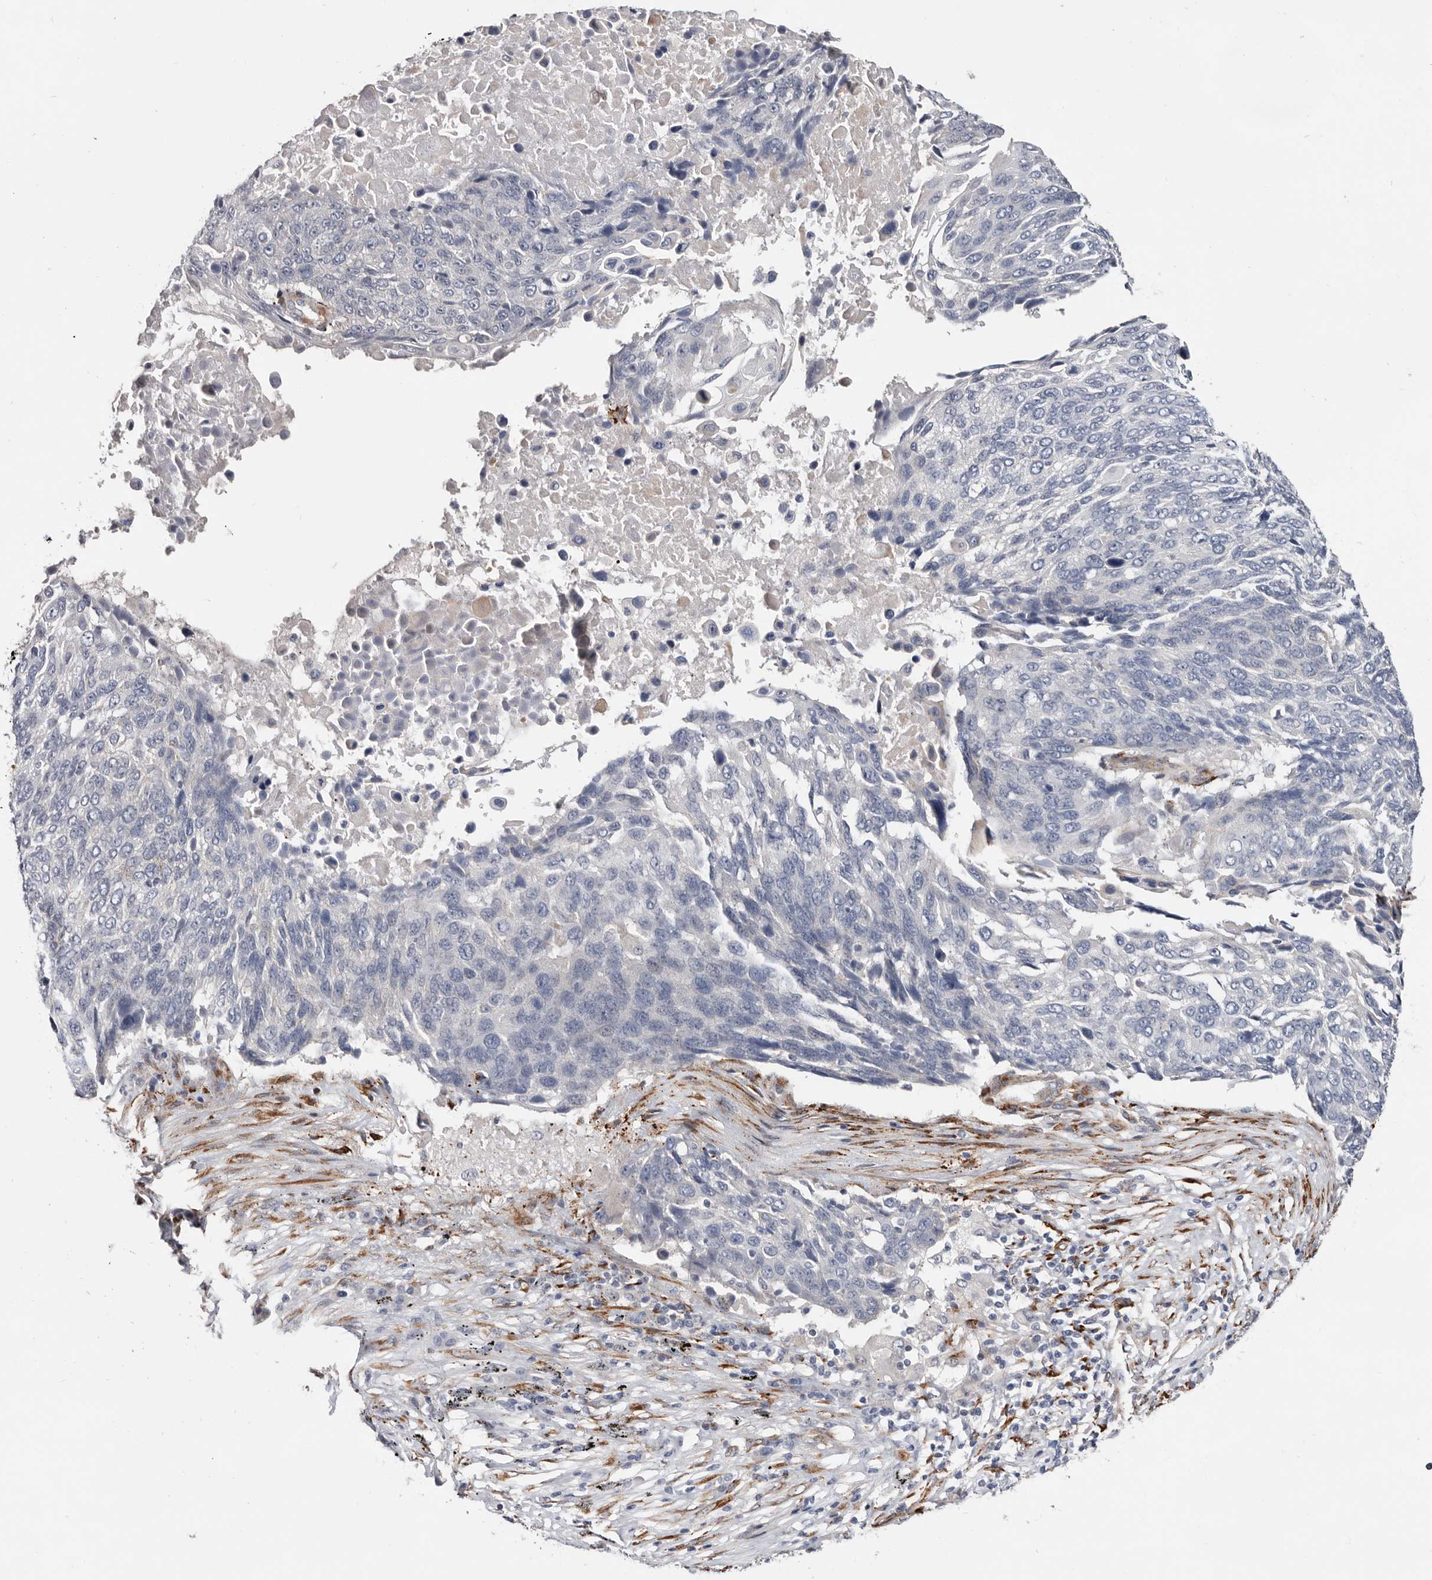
{"staining": {"intensity": "negative", "quantity": "none", "location": "none"}, "tissue": "lung cancer", "cell_type": "Tumor cells", "image_type": "cancer", "snomed": [{"axis": "morphology", "description": "Squamous cell carcinoma, NOS"}, {"axis": "topography", "description": "Lung"}], "caption": "Tumor cells are negative for brown protein staining in lung squamous cell carcinoma.", "gene": "USH1C", "patient": {"sex": "male", "age": 66}}